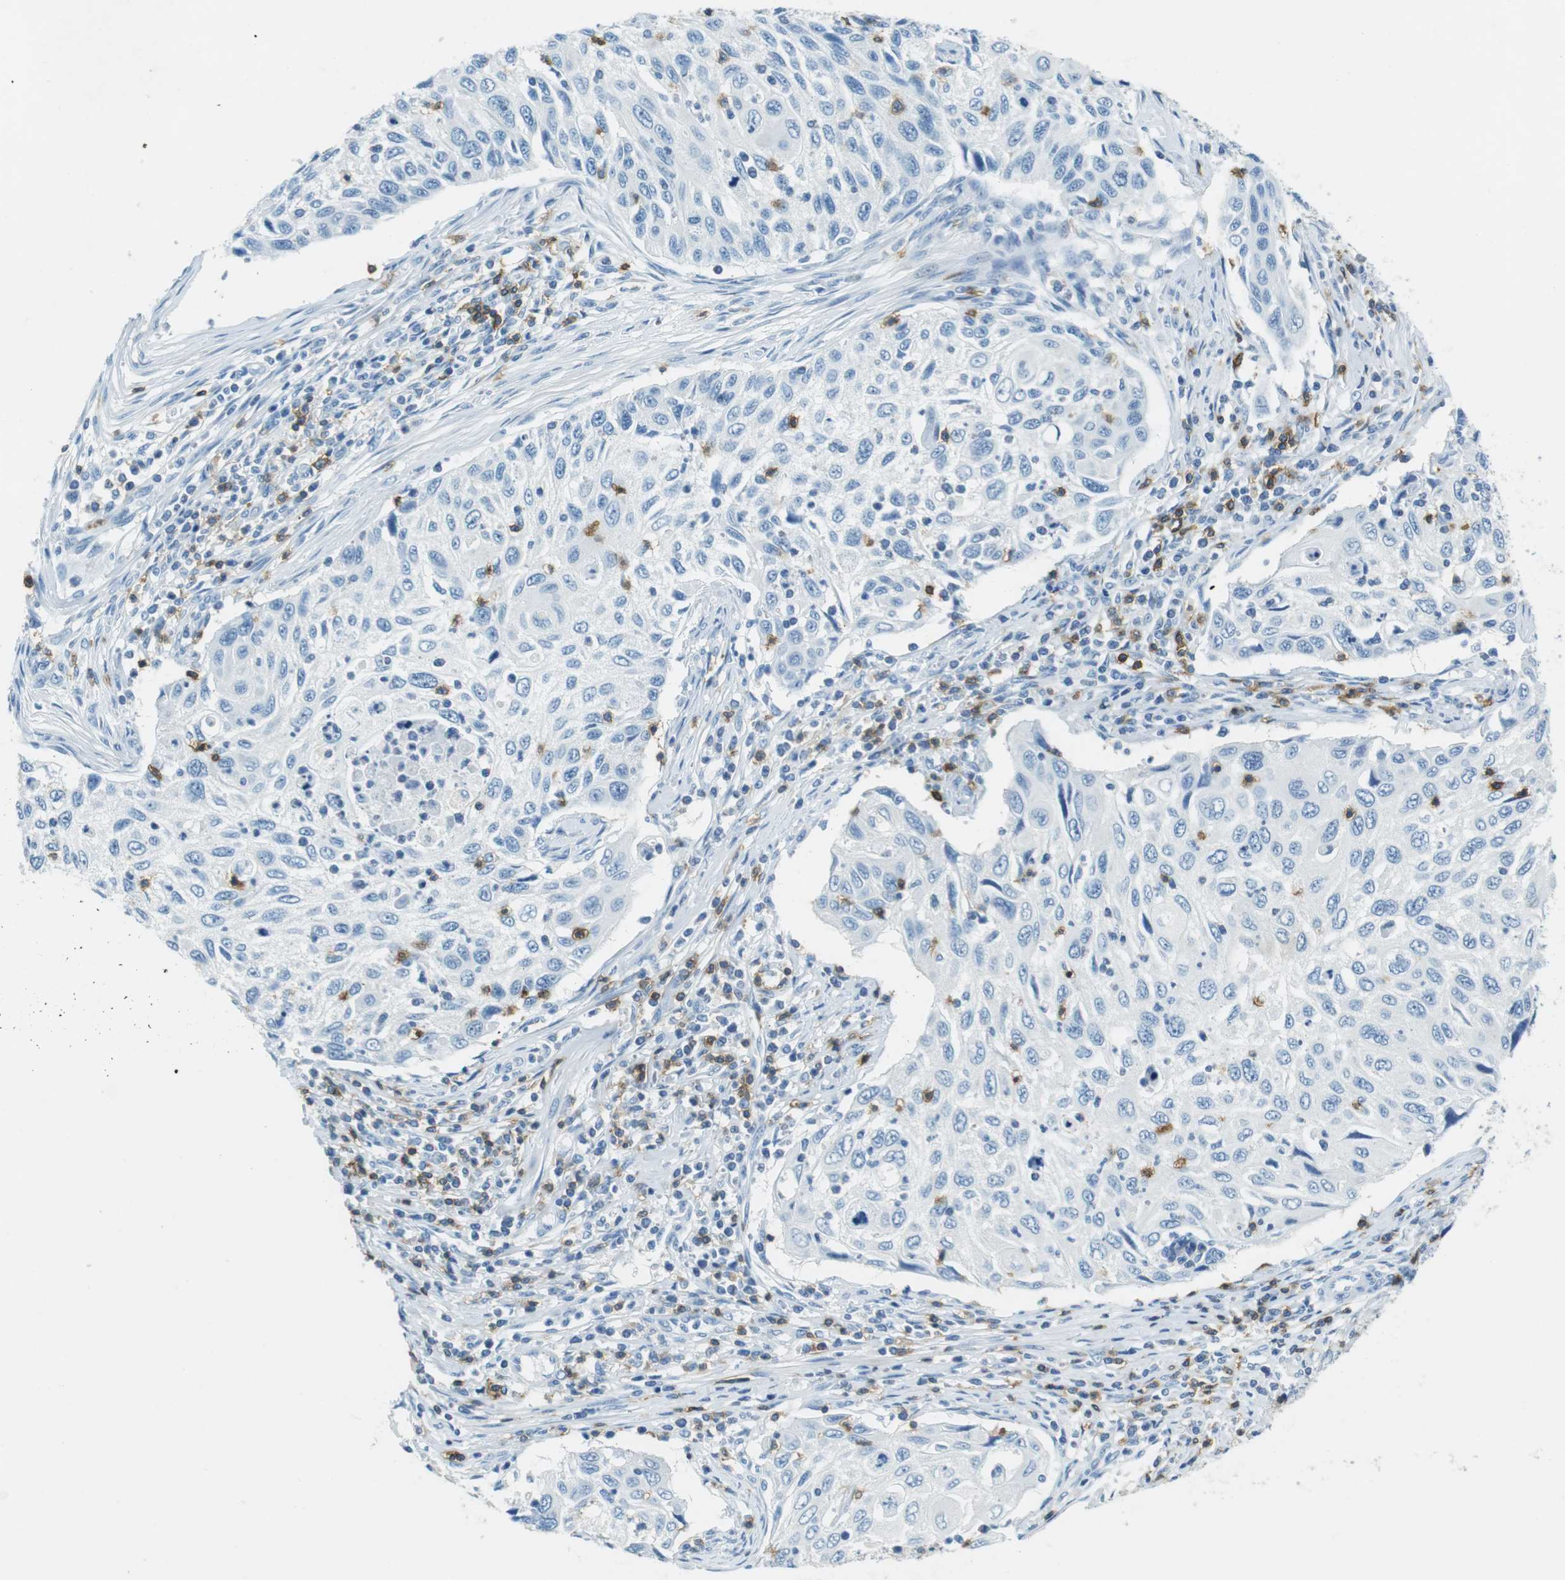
{"staining": {"intensity": "negative", "quantity": "none", "location": "none"}, "tissue": "cervical cancer", "cell_type": "Tumor cells", "image_type": "cancer", "snomed": [{"axis": "morphology", "description": "Squamous cell carcinoma, NOS"}, {"axis": "topography", "description": "Cervix"}], "caption": "DAB (3,3'-diaminobenzidine) immunohistochemical staining of cervical cancer reveals no significant staining in tumor cells.", "gene": "LAT", "patient": {"sex": "female", "age": 70}}